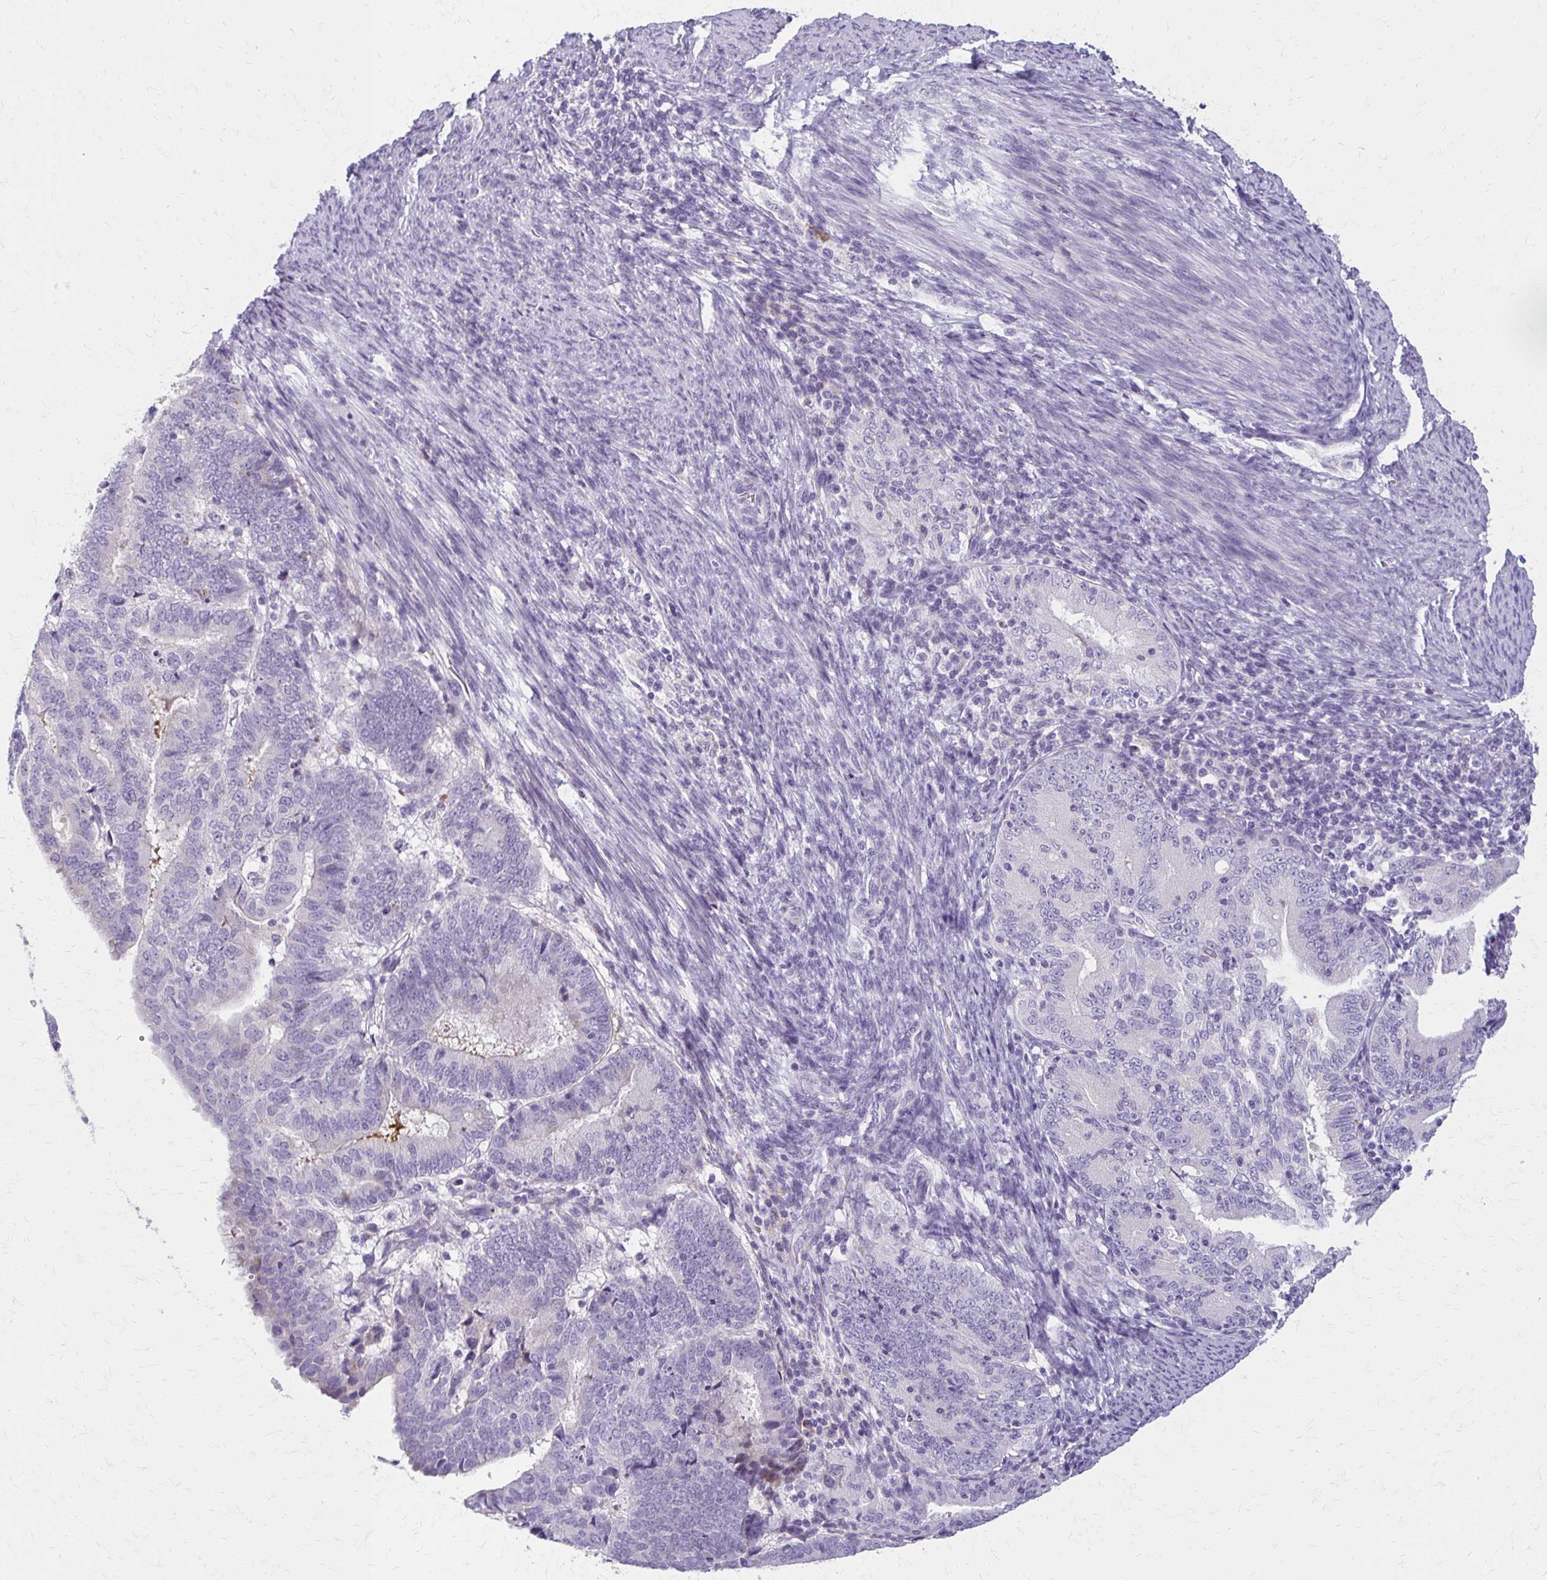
{"staining": {"intensity": "negative", "quantity": "none", "location": "none"}, "tissue": "endometrial cancer", "cell_type": "Tumor cells", "image_type": "cancer", "snomed": [{"axis": "morphology", "description": "Adenocarcinoma, NOS"}, {"axis": "topography", "description": "Endometrium"}], "caption": "Protein analysis of endometrial adenocarcinoma demonstrates no significant positivity in tumor cells.", "gene": "BBS12", "patient": {"sex": "female", "age": 70}}